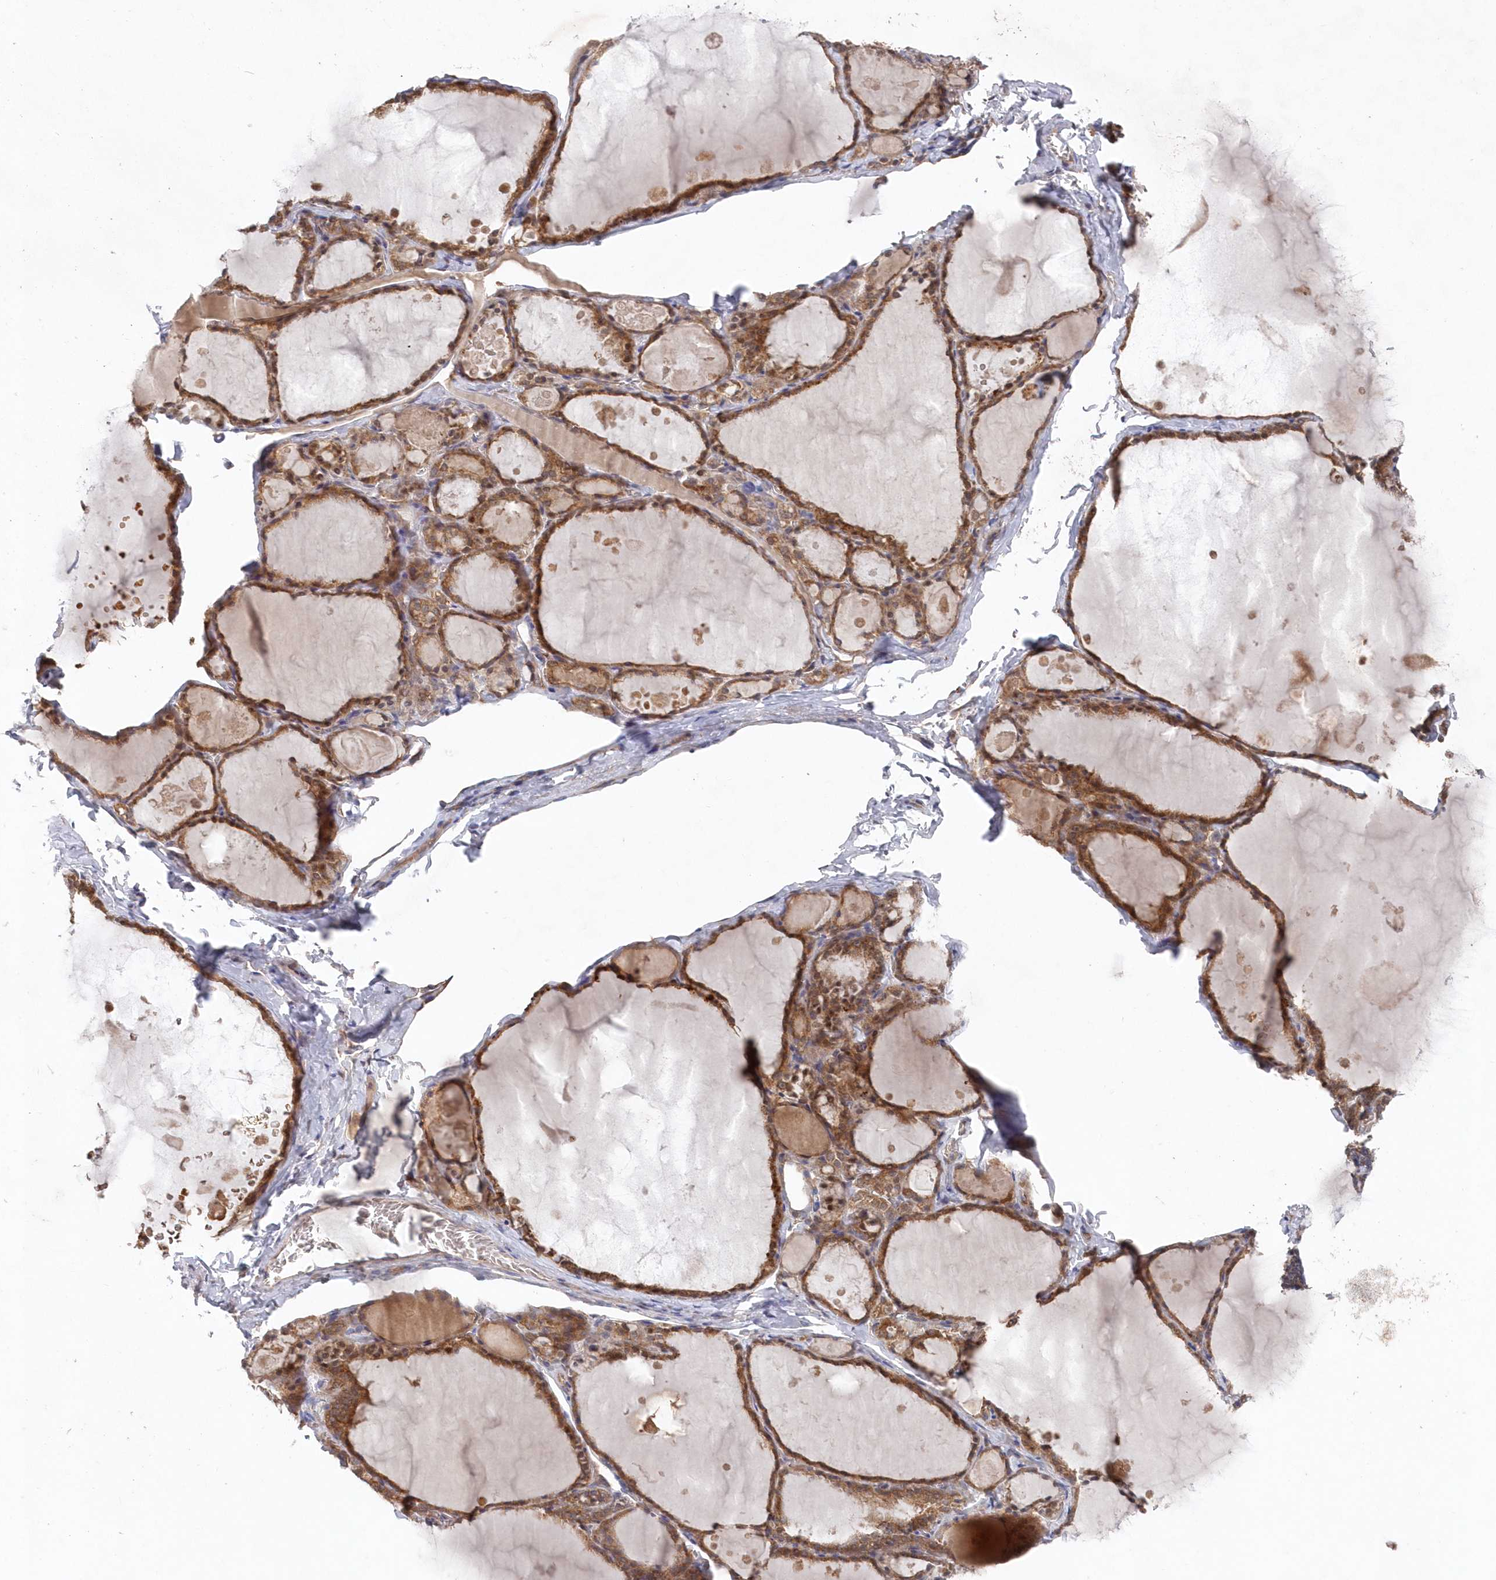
{"staining": {"intensity": "moderate", "quantity": ">75%", "location": "cytoplasmic/membranous"}, "tissue": "thyroid gland", "cell_type": "Glandular cells", "image_type": "normal", "snomed": [{"axis": "morphology", "description": "Normal tissue, NOS"}, {"axis": "topography", "description": "Thyroid gland"}], "caption": "Thyroid gland stained with DAB immunohistochemistry displays medium levels of moderate cytoplasmic/membranous expression in about >75% of glandular cells.", "gene": "ASNSD1", "patient": {"sex": "male", "age": 56}}